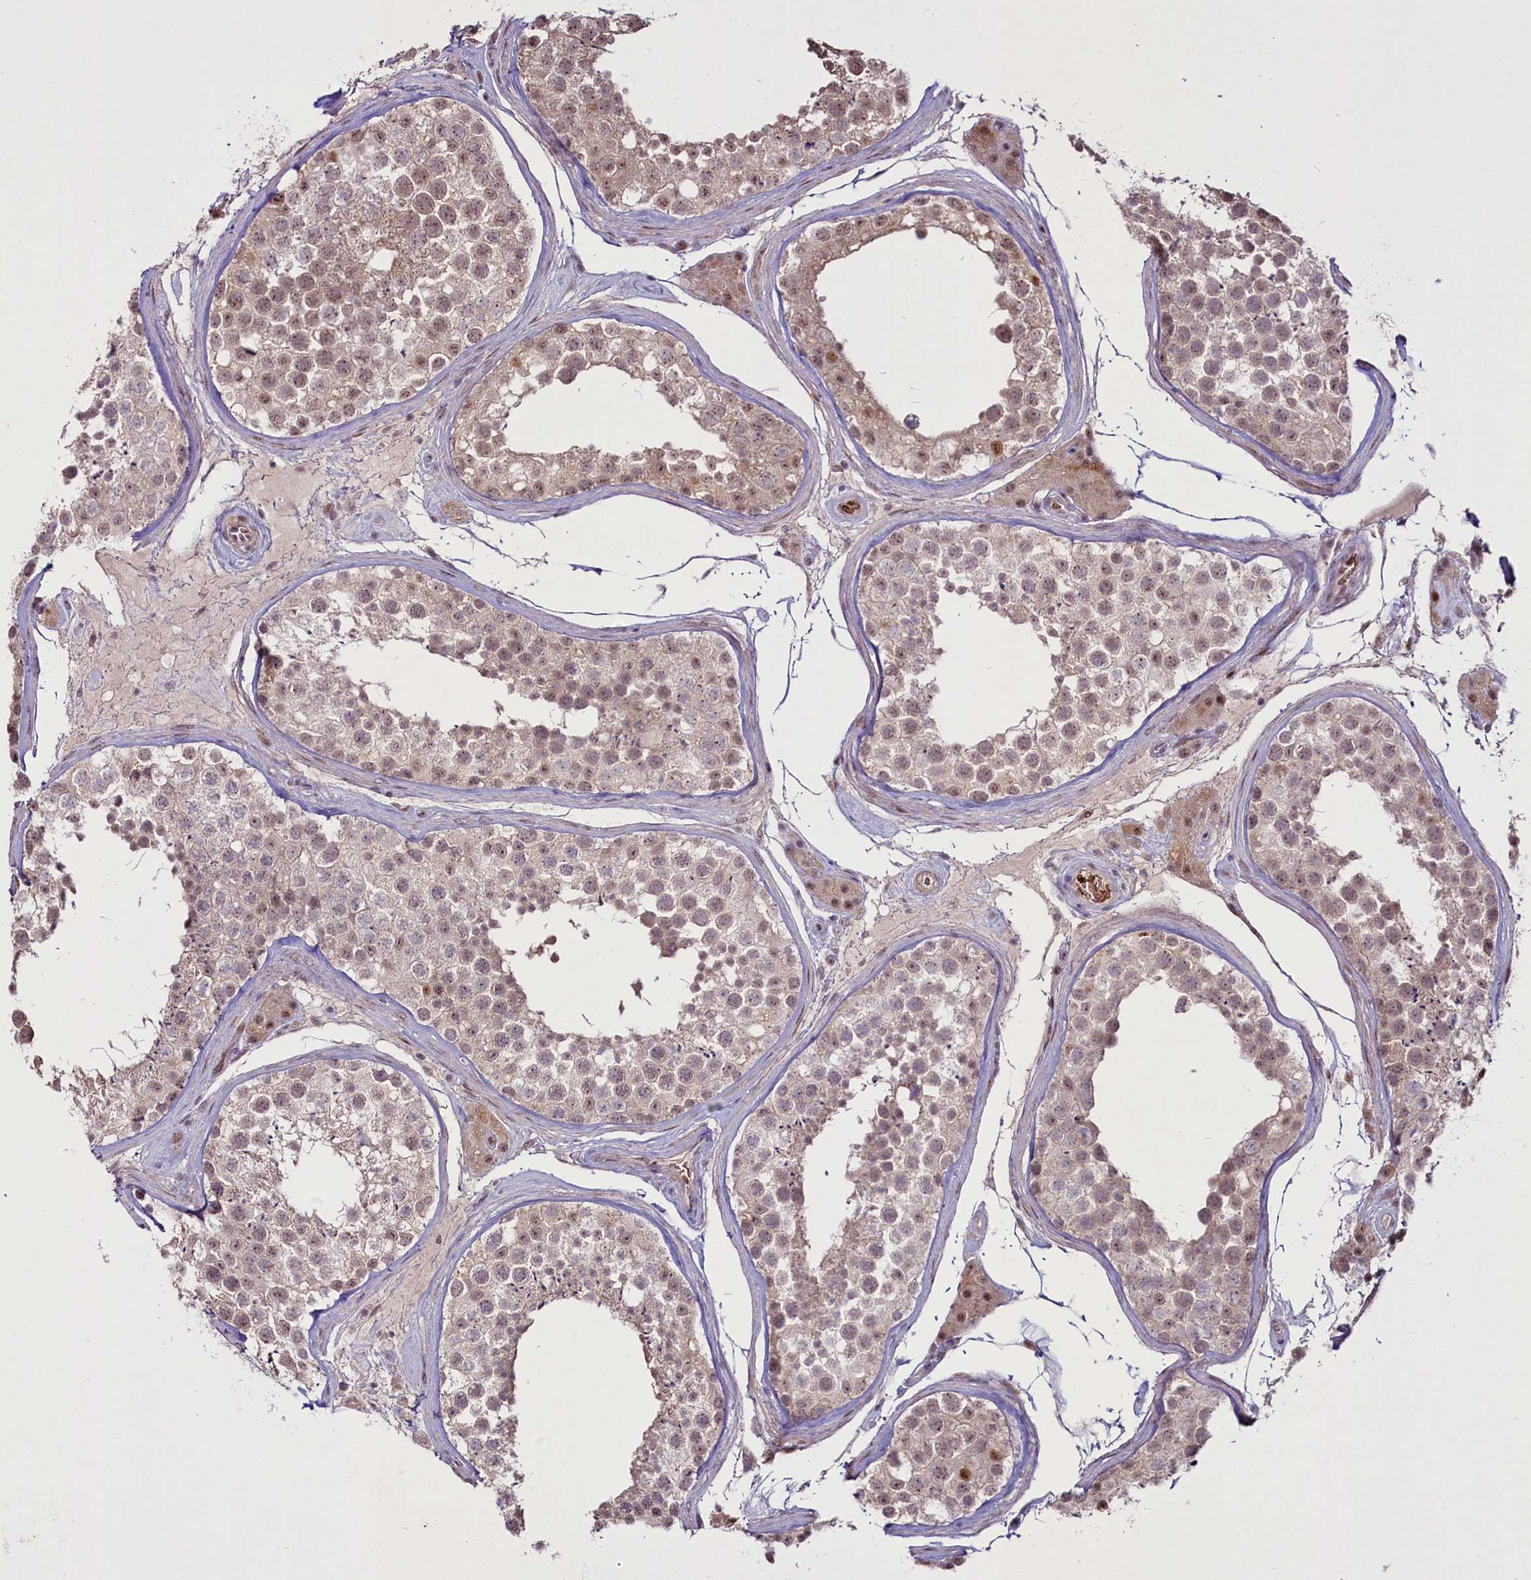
{"staining": {"intensity": "moderate", "quantity": "25%-75%", "location": "cytoplasmic/membranous,nuclear"}, "tissue": "testis", "cell_type": "Cells in seminiferous ducts", "image_type": "normal", "snomed": [{"axis": "morphology", "description": "Normal tissue, NOS"}, {"axis": "topography", "description": "Testis"}], "caption": "IHC image of unremarkable testis stained for a protein (brown), which exhibits medium levels of moderate cytoplasmic/membranous,nuclear staining in about 25%-75% of cells in seminiferous ducts.", "gene": "SUSD3", "patient": {"sex": "male", "age": 46}}